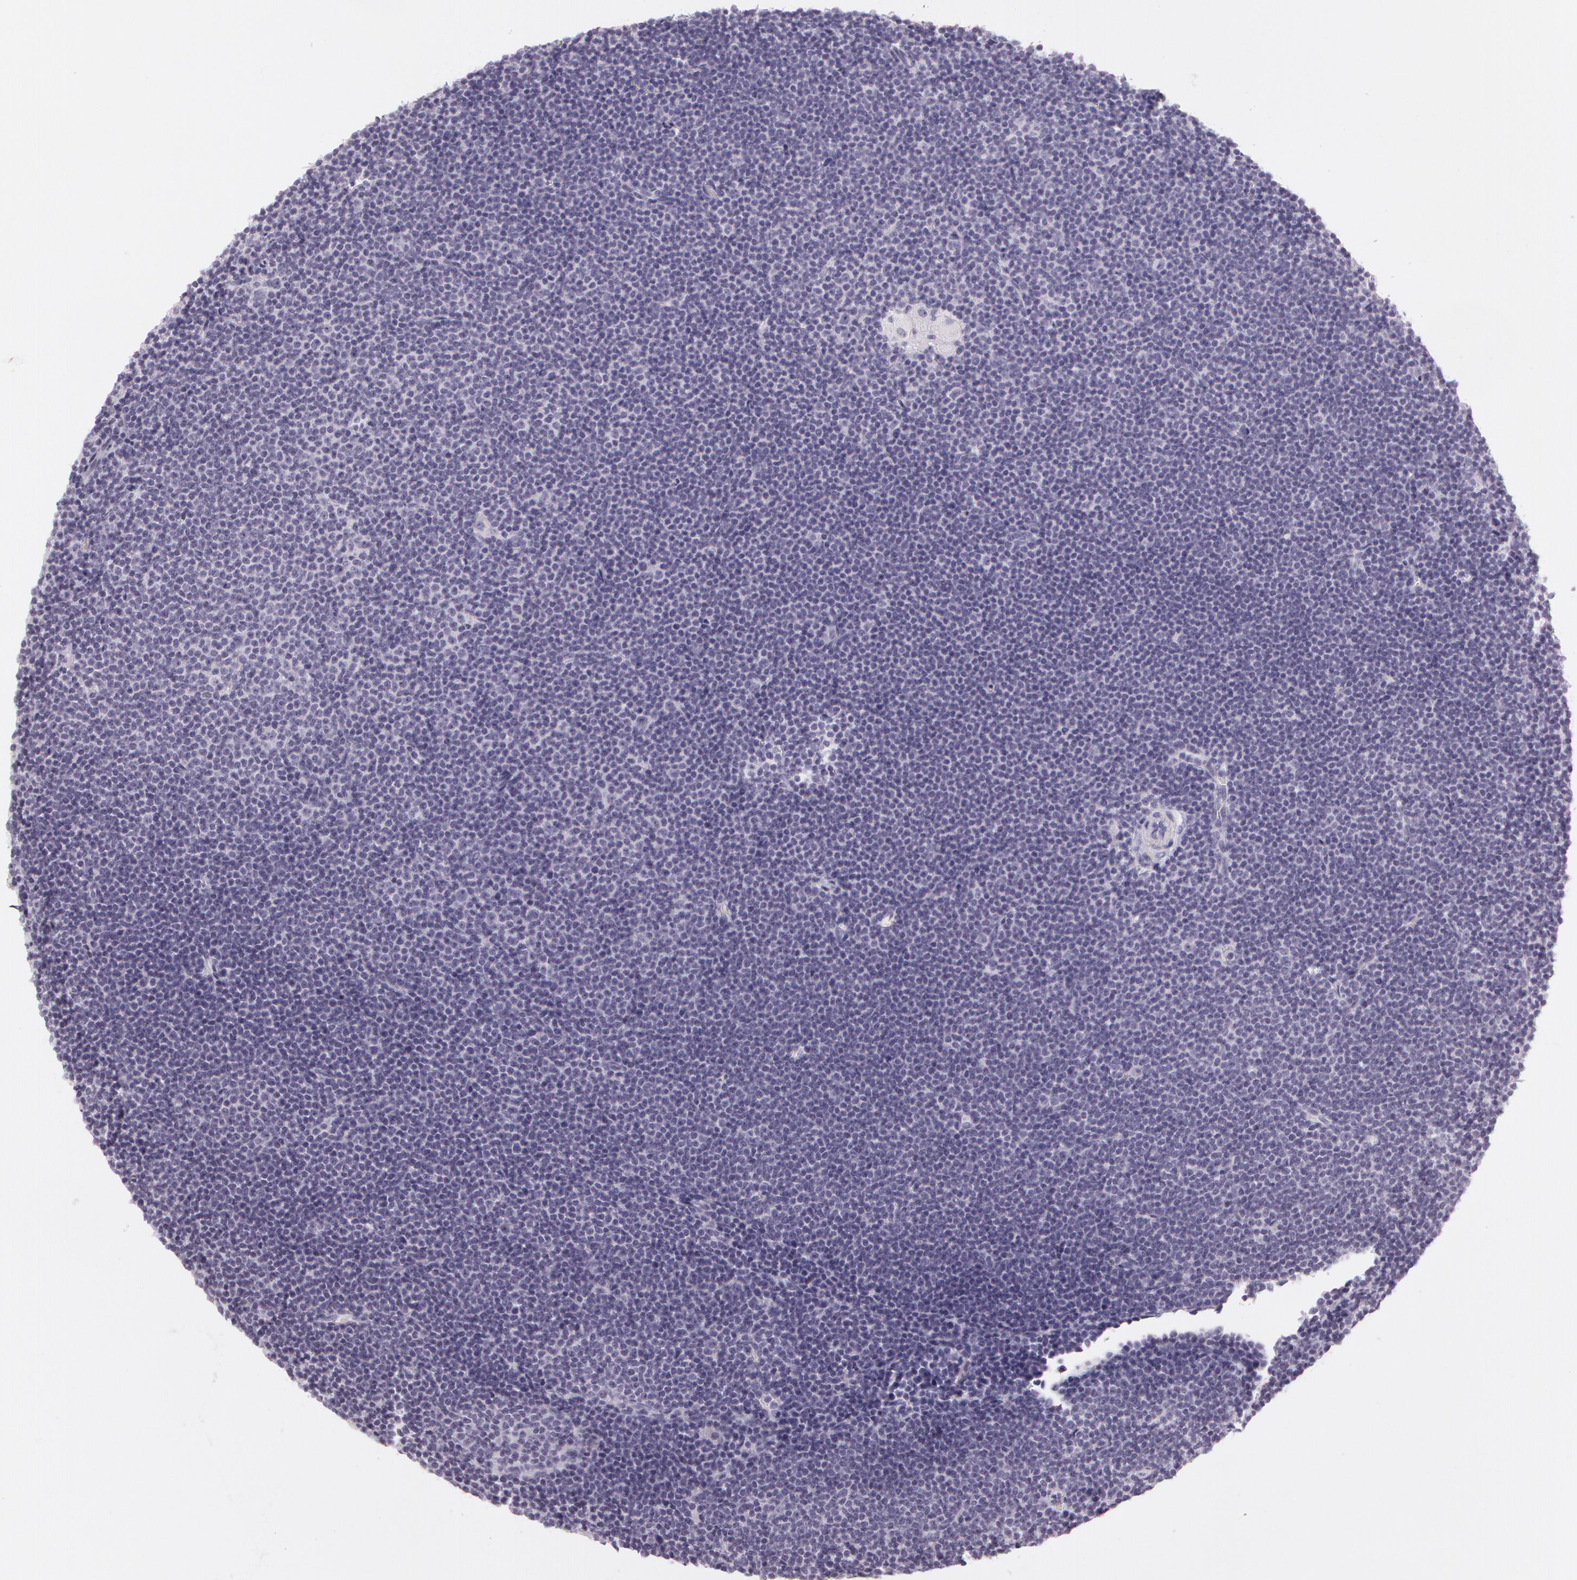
{"staining": {"intensity": "negative", "quantity": "none", "location": "none"}, "tissue": "lymphoma", "cell_type": "Tumor cells", "image_type": "cancer", "snomed": [{"axis": "morphology", "description": "Malignant lymphoma, non-Hodgkin's type, Low grade"}, {"axis": "topography", "description": "Lymph node"}], "caption": "Malignant lymphoma, non-Hodgkin's type (low-grade) stained for a protein using immunohistochemistry shows no staining tumor cells.", "gene": "OTC", "patient": {"sex": "female", "age": 69}}